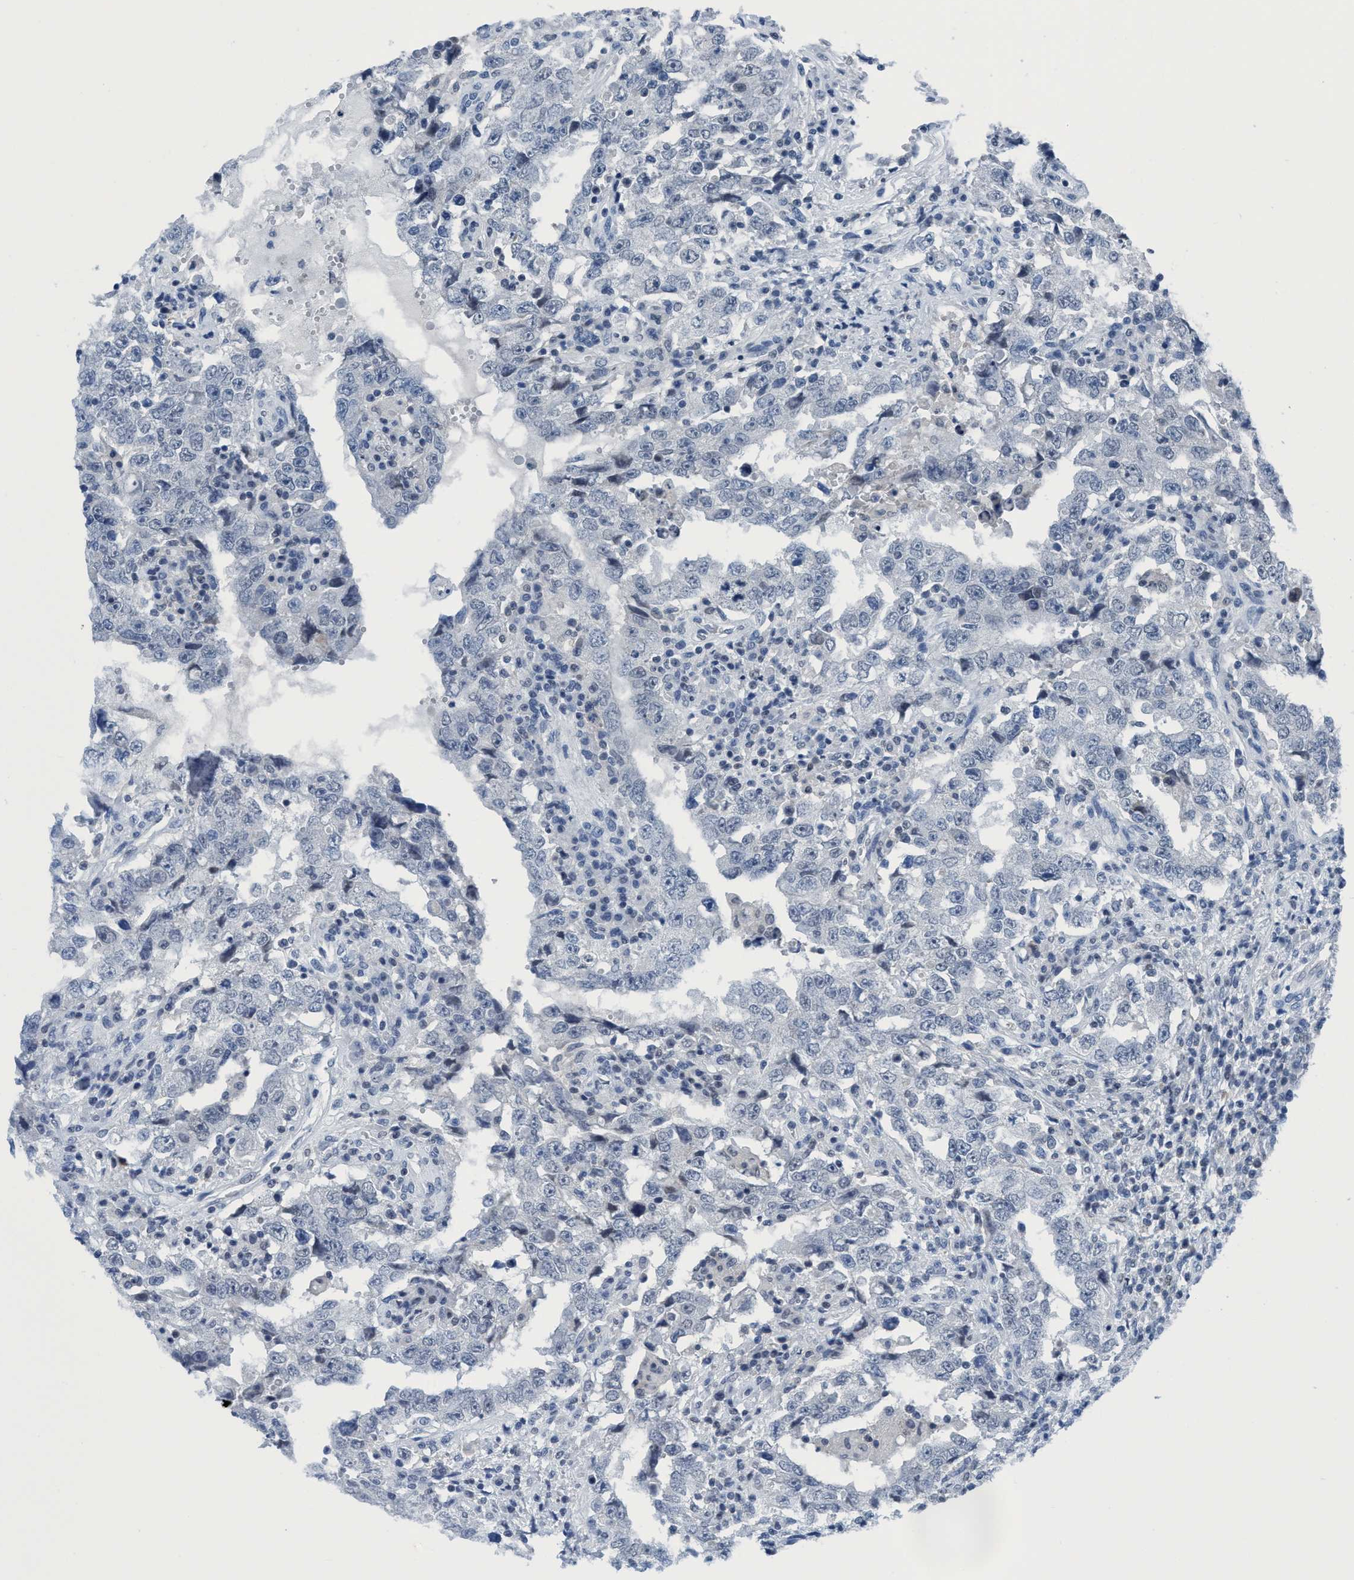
{"staining": {"intensity": "negative", "quantity": "none", "location": "none"}, "tissue": "testis cancer", "cell_type": "Tumor cells", "image_type": "cancer", "snomed": [{"axis": "morphology", "description": "Carcinoma, Embryonal, NOS"}, {"axis": "topography", "description": "Testis"}], "caption": "The image exhibits no significant positivity in tumor cells of testis embryonal carcinoma.", "gene": "DNAI1", "patient": {"sex": "male", "age": 26}}